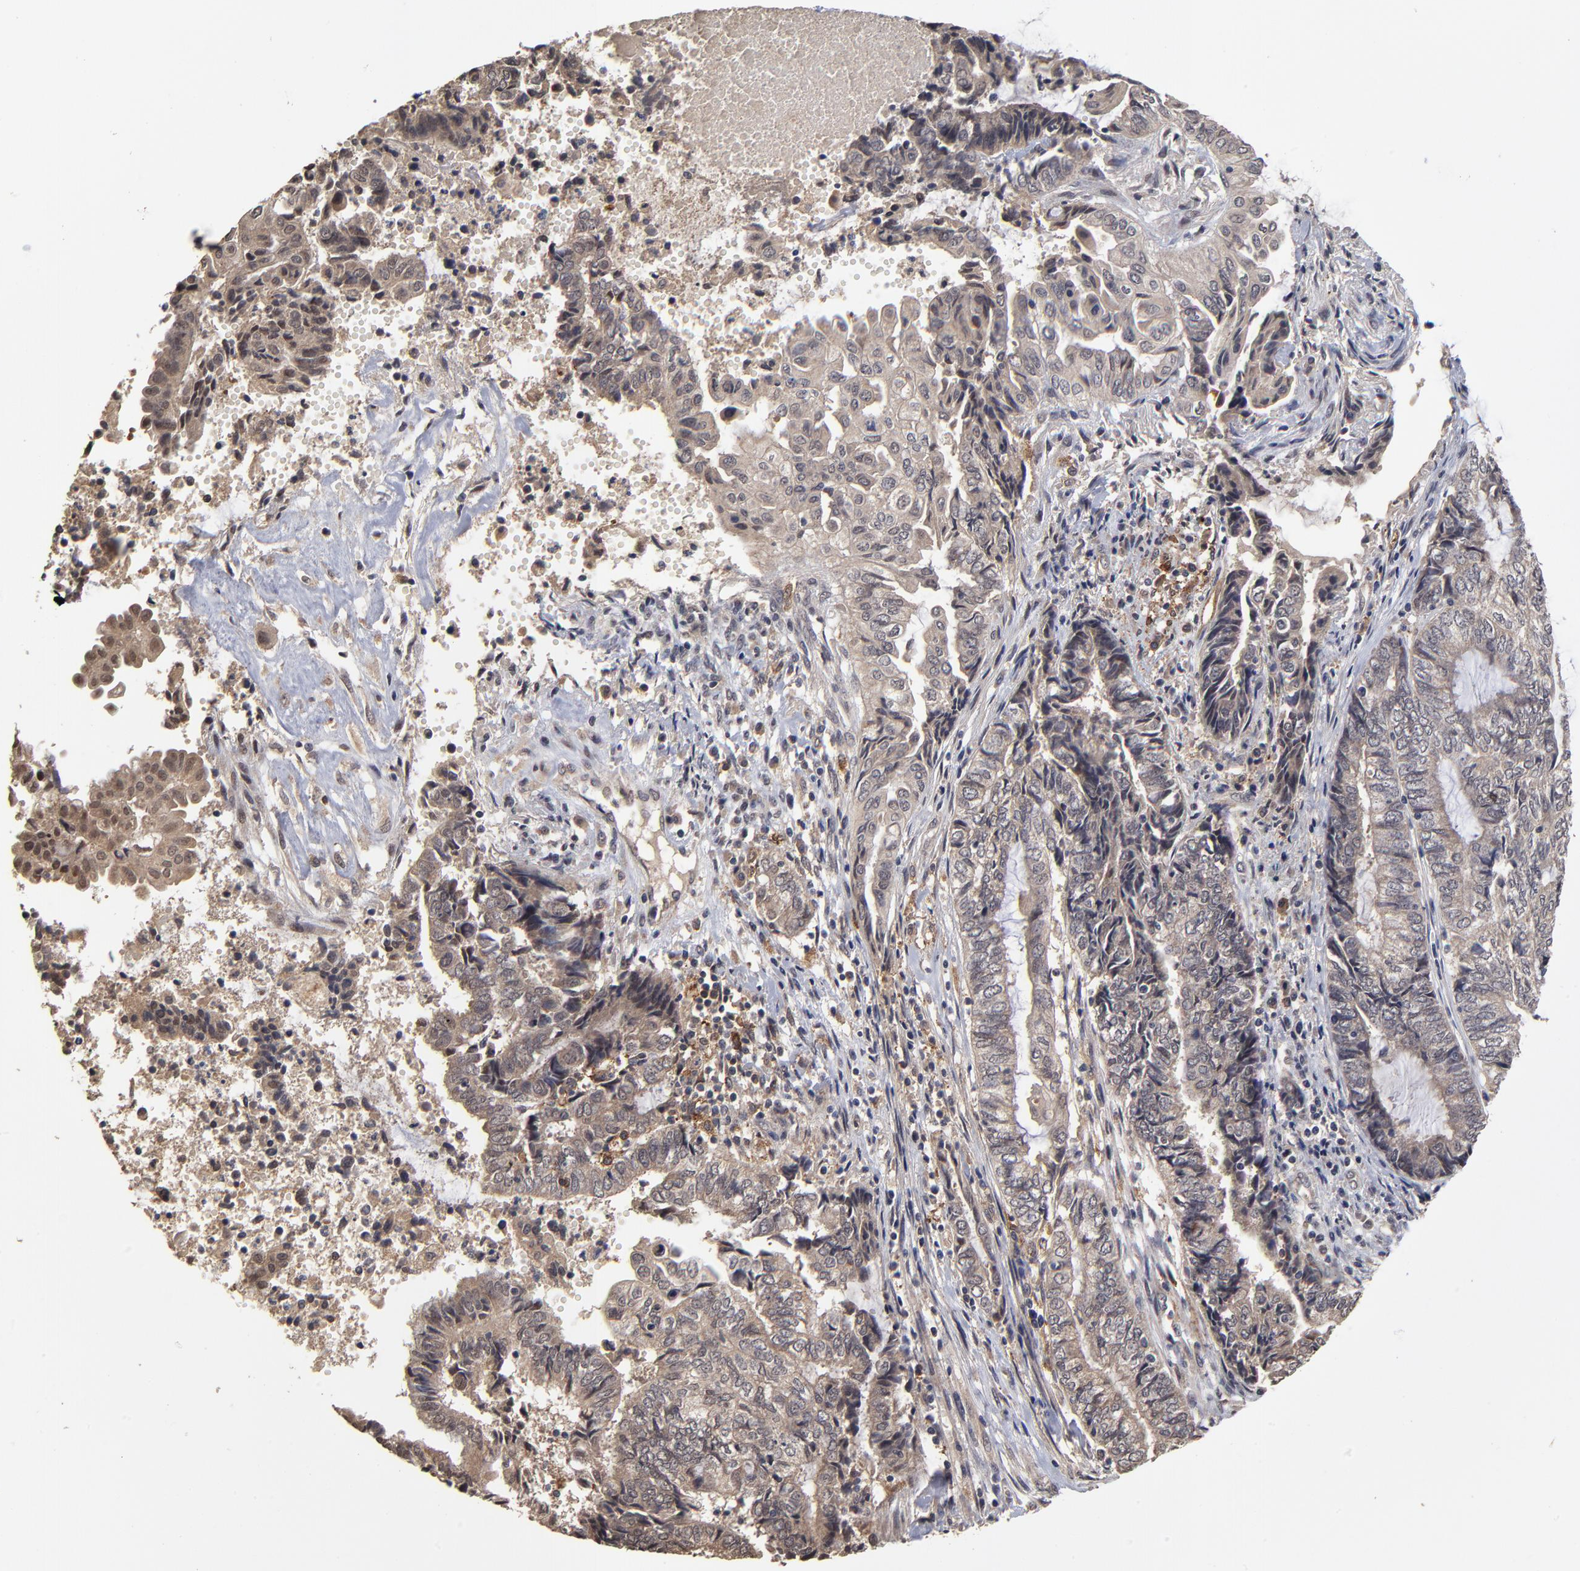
{"staining": {"intensity": "moderate", "quantity": "25%-75%", "location": "cytoplasmic/membranous"}, "tissue": "endometrial cancer", "cell_type": "Tumor cells", "image_type": "cancer", "snomed": [{"axis": "morphology", "description": "Adenocarcinoma, NOS"}, {"axis": "topography", "description": "Uterus"}, {"axis": "topography", "description": "Endometrium"}], "caption": "Immunohistochemistry (IHC) histopathology image of endometrial adenocarcinoma stained for a protein (brown), which shows medium levels of moderate cytoplasmic/membranous staining in approximately 25%-75% of tumor cells.", "gene": "ASB8", "patient": {"sex": "female", "age": 70}}